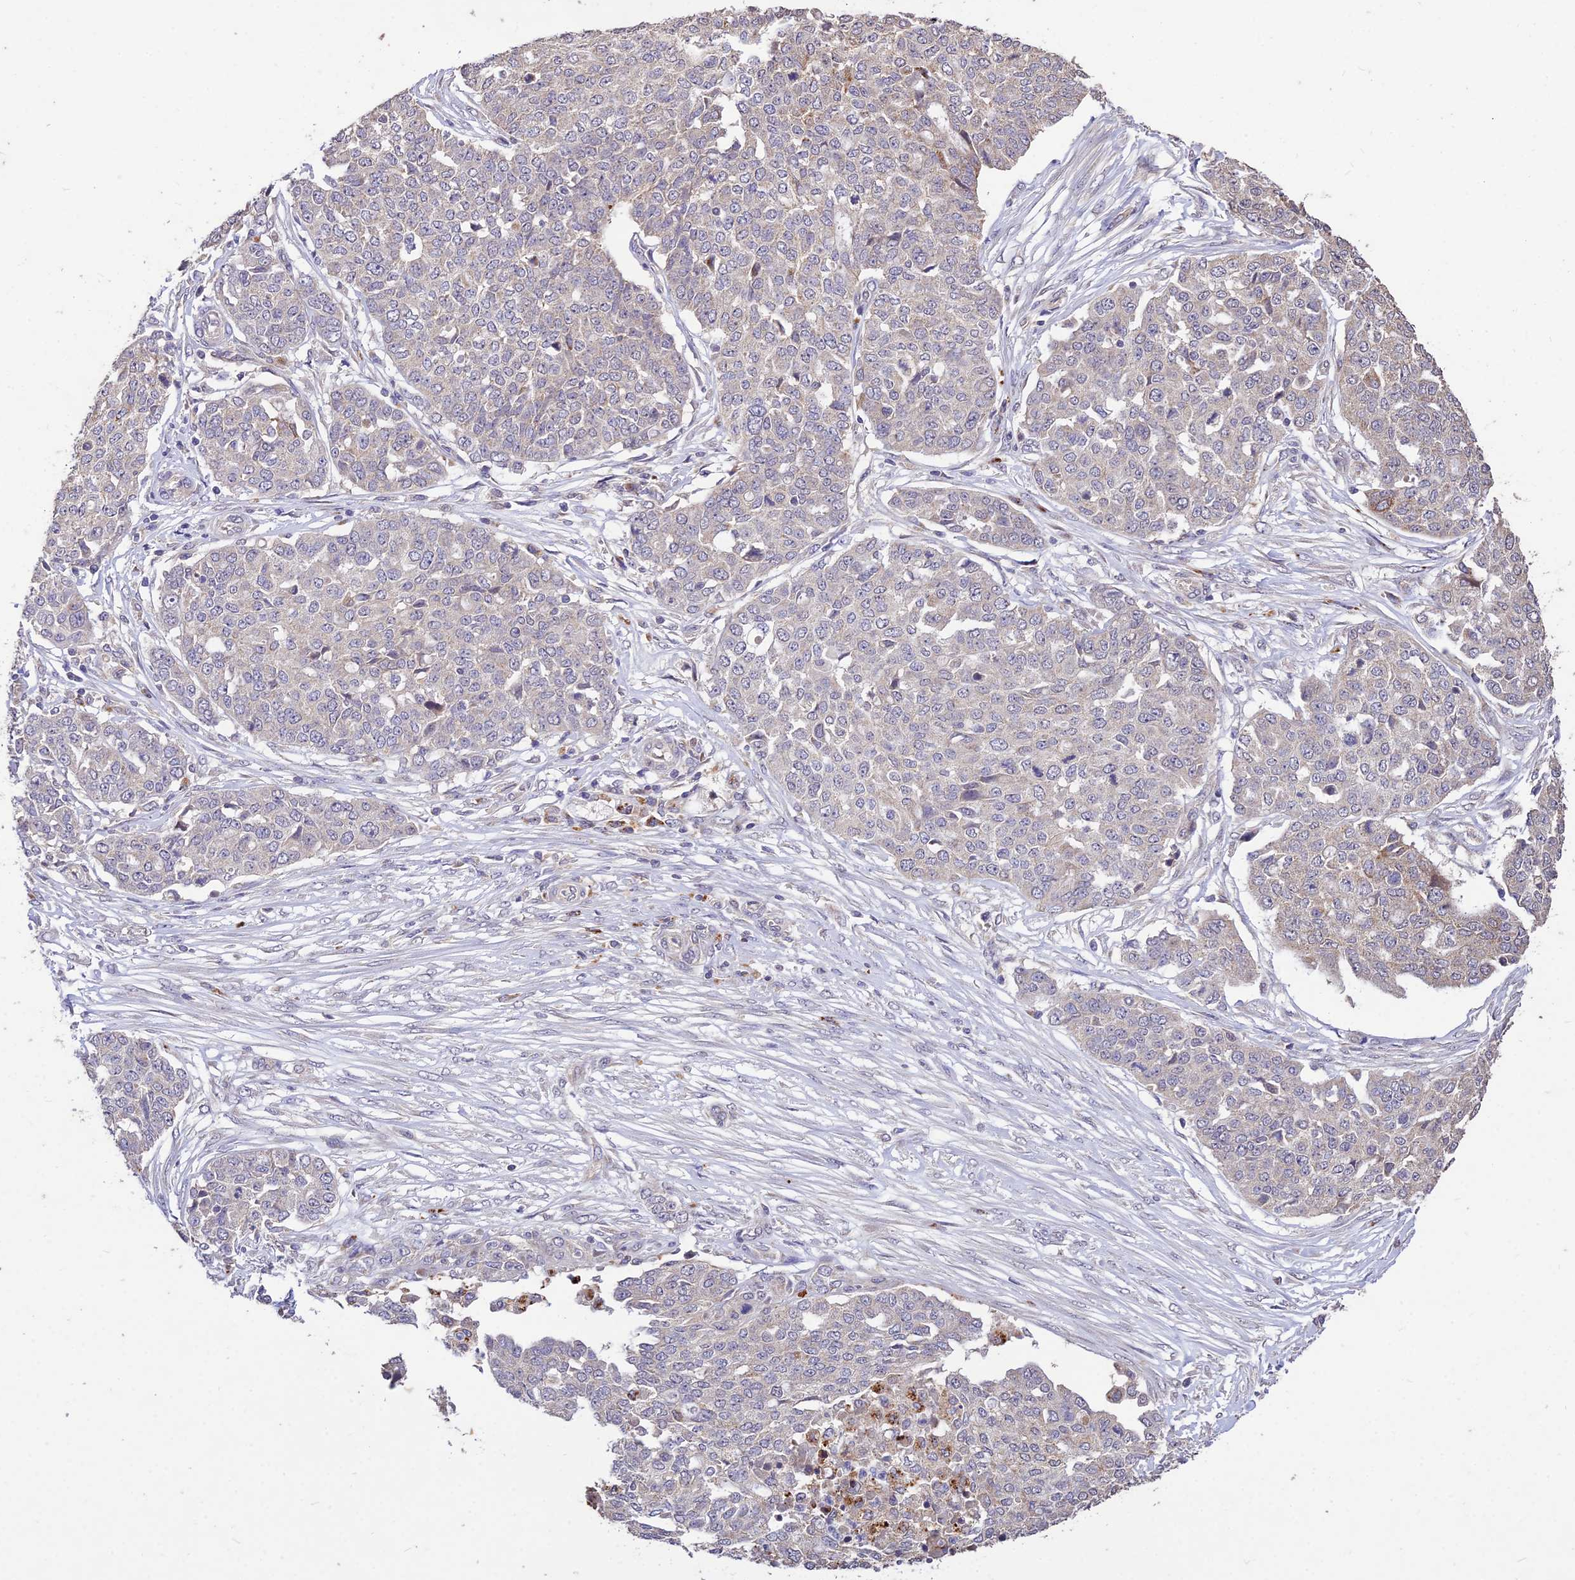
{"staining": {"intensity": "negative", "quantity": "none", "location": "none"}, "tissue": "ovarian cancer", "cell_type": "Tumor cells", "image_type": "cancer", "snomed": [{"axis": "morphology", "description": "Cystadenocarcinoma, serous, NOS"}, {"axis": "topography", "description": "Soft tissue"}, {"axis": "topography", "description": "Ovary"}], "caption": "Tumor cells are negative for brown protein staining in serous cystadenocarcinoma (ovarian).", "gene": "SDHD", "patient": {"sex": "female", "age": 57}}